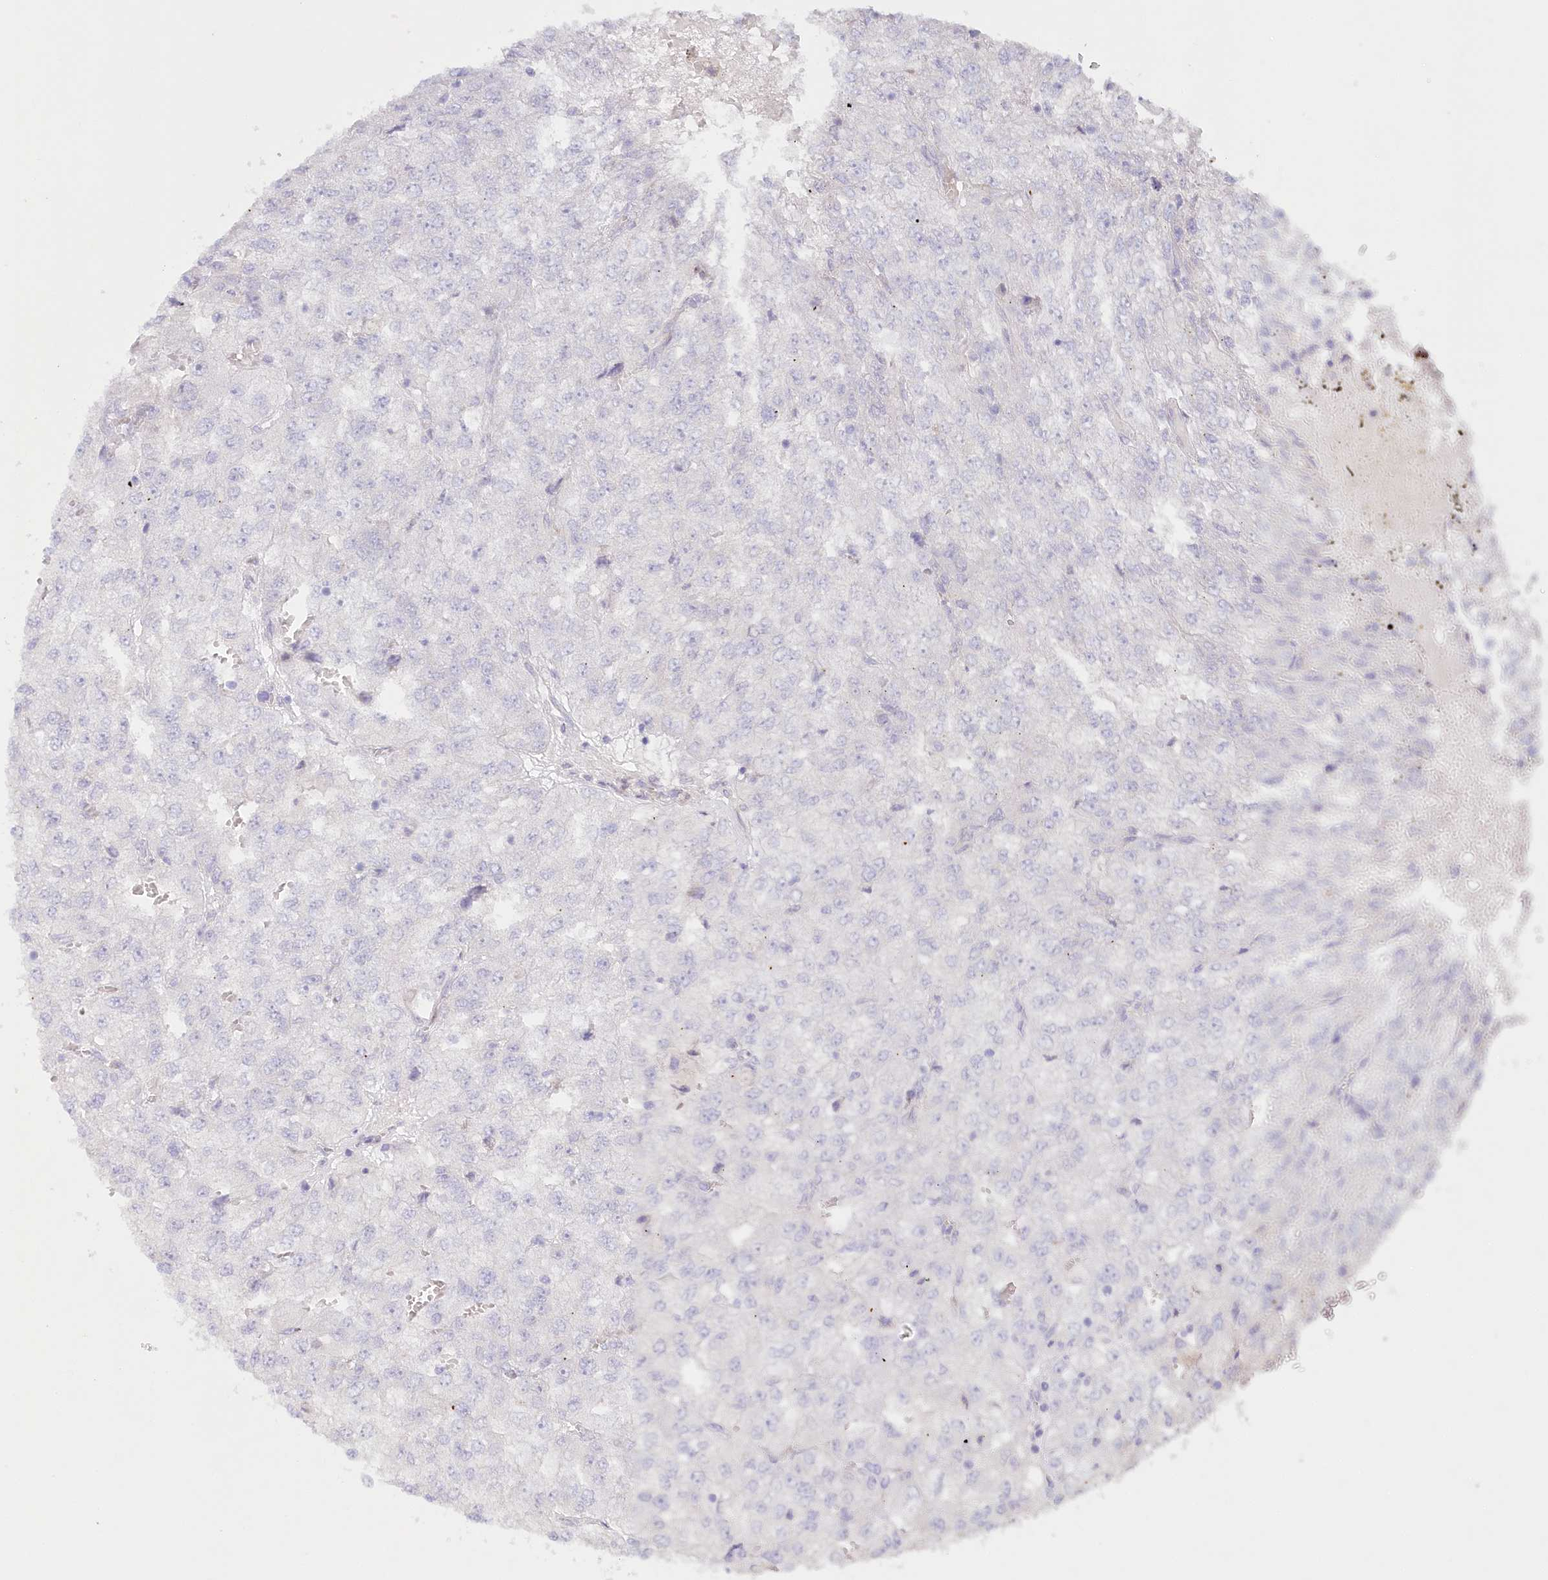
{"staining": {"intensity": "negative", "quantity": "none", "location": "none"}, "tissue": "renal cancer", "cell_type": "Tumor cells", "image_type": "cancer", "snomed": [{"axis": "morphology", "description": "Adenocarcinoma, NOS"}, {"axis": "topography", "description": "Kidney"}], "caption": "Renal cancer stained for a protein using immunohistochemistry (IHC) demonstrates no staining tumor cells.", "gene": "ABRAXAS2", "patient": {"sex": "female", "age": 54}}